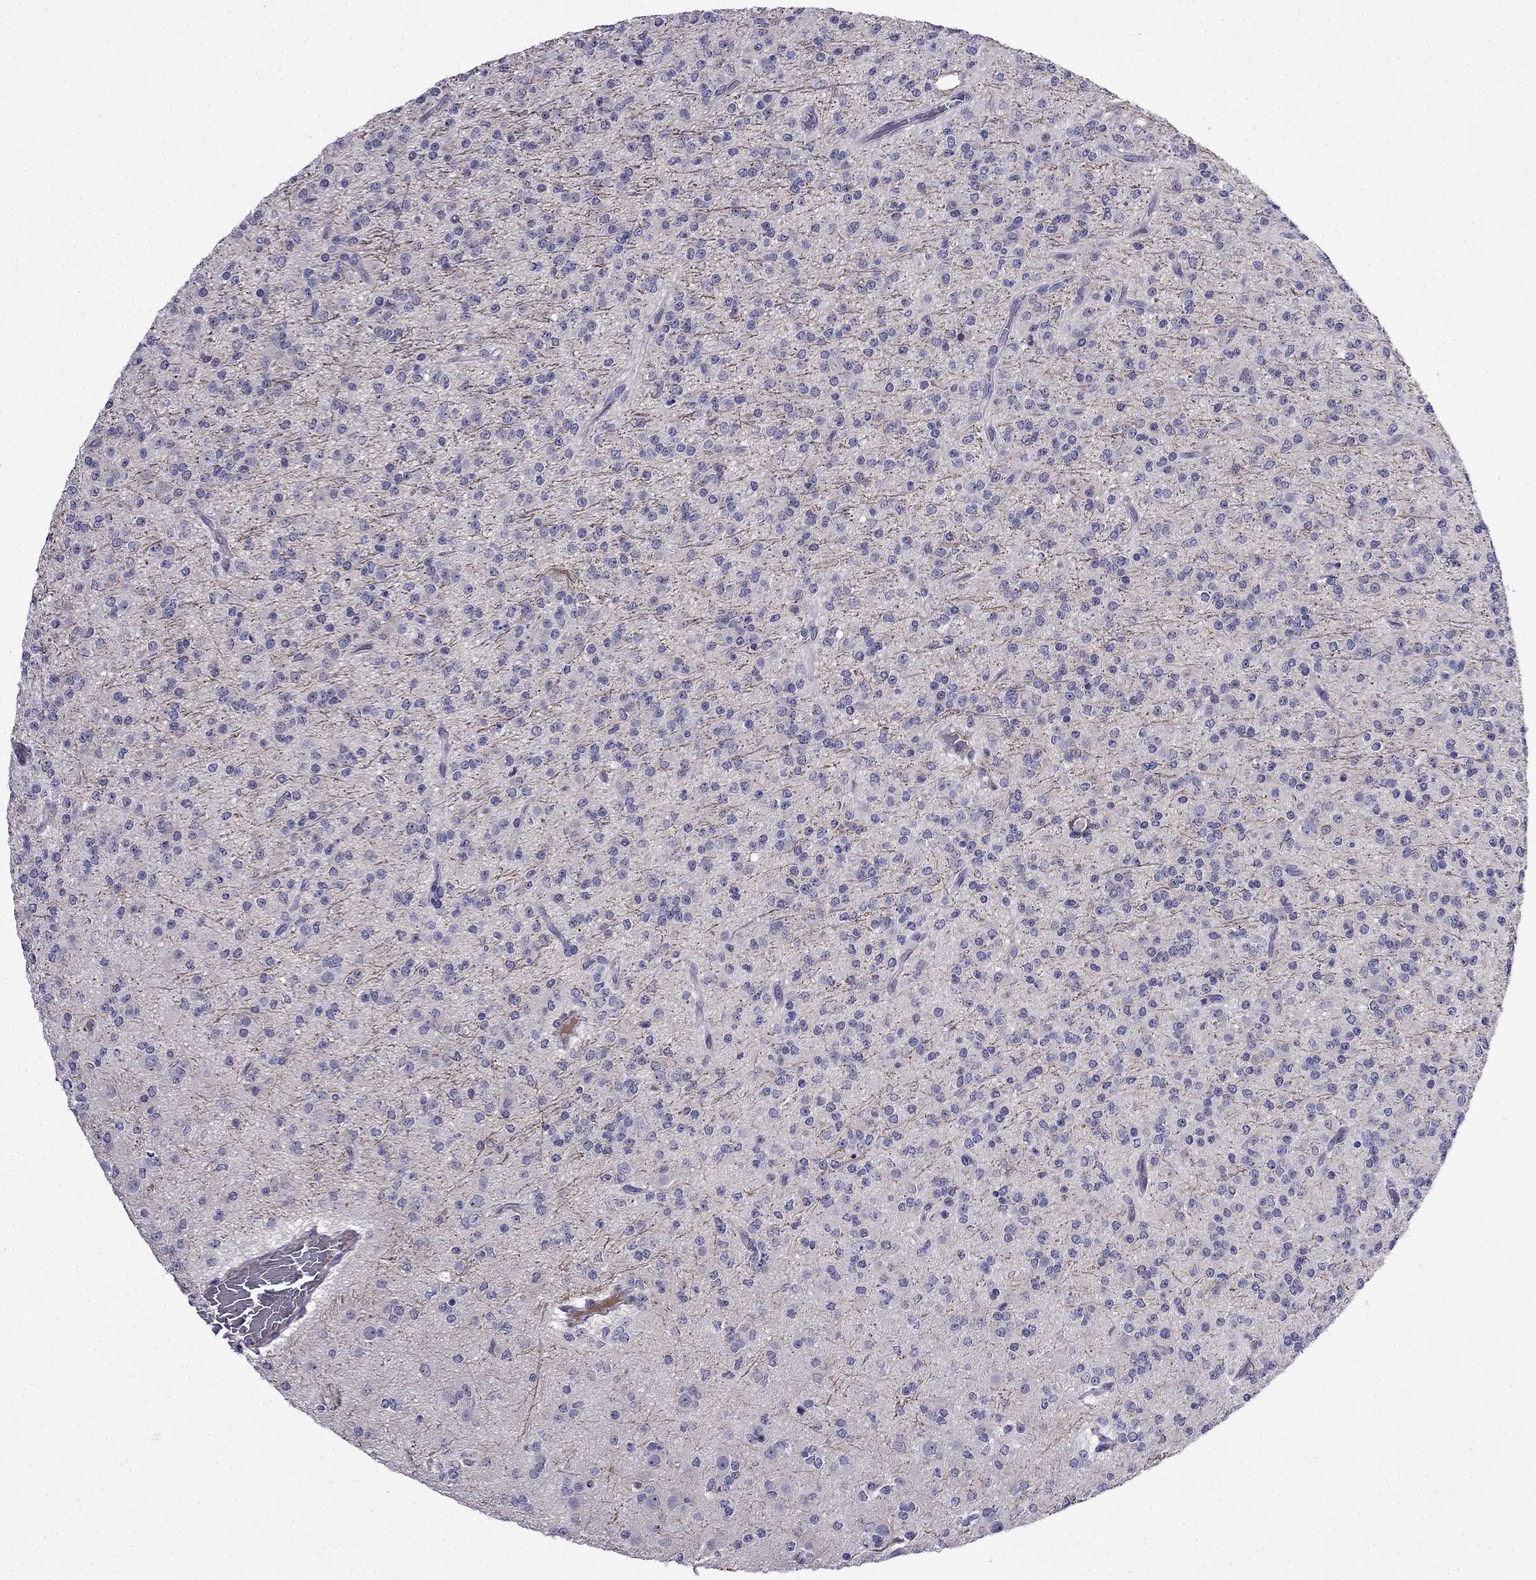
{"staining": {"intensity": "negative", "quantity": "none", "location": "none"}, "tissue": "glioma", "cell_type": "Tumor cells", "image_type": "cancer", "snomed": [{"axis": "morphology", "description": "Glioma, malignant, Low grade"}, {"axis": "topography", "description": "Brain"}], "caption": "Immunohistochemistry (IHC) of human low-grade glioma (malignant) demonstrates no positivity in tumor cells. (DAB immunohistochemistry (IHC) visualized using brightfield microscopy, high magnification).", "gene": "PI16", "patient": {"sex": "male", "age": 27}}